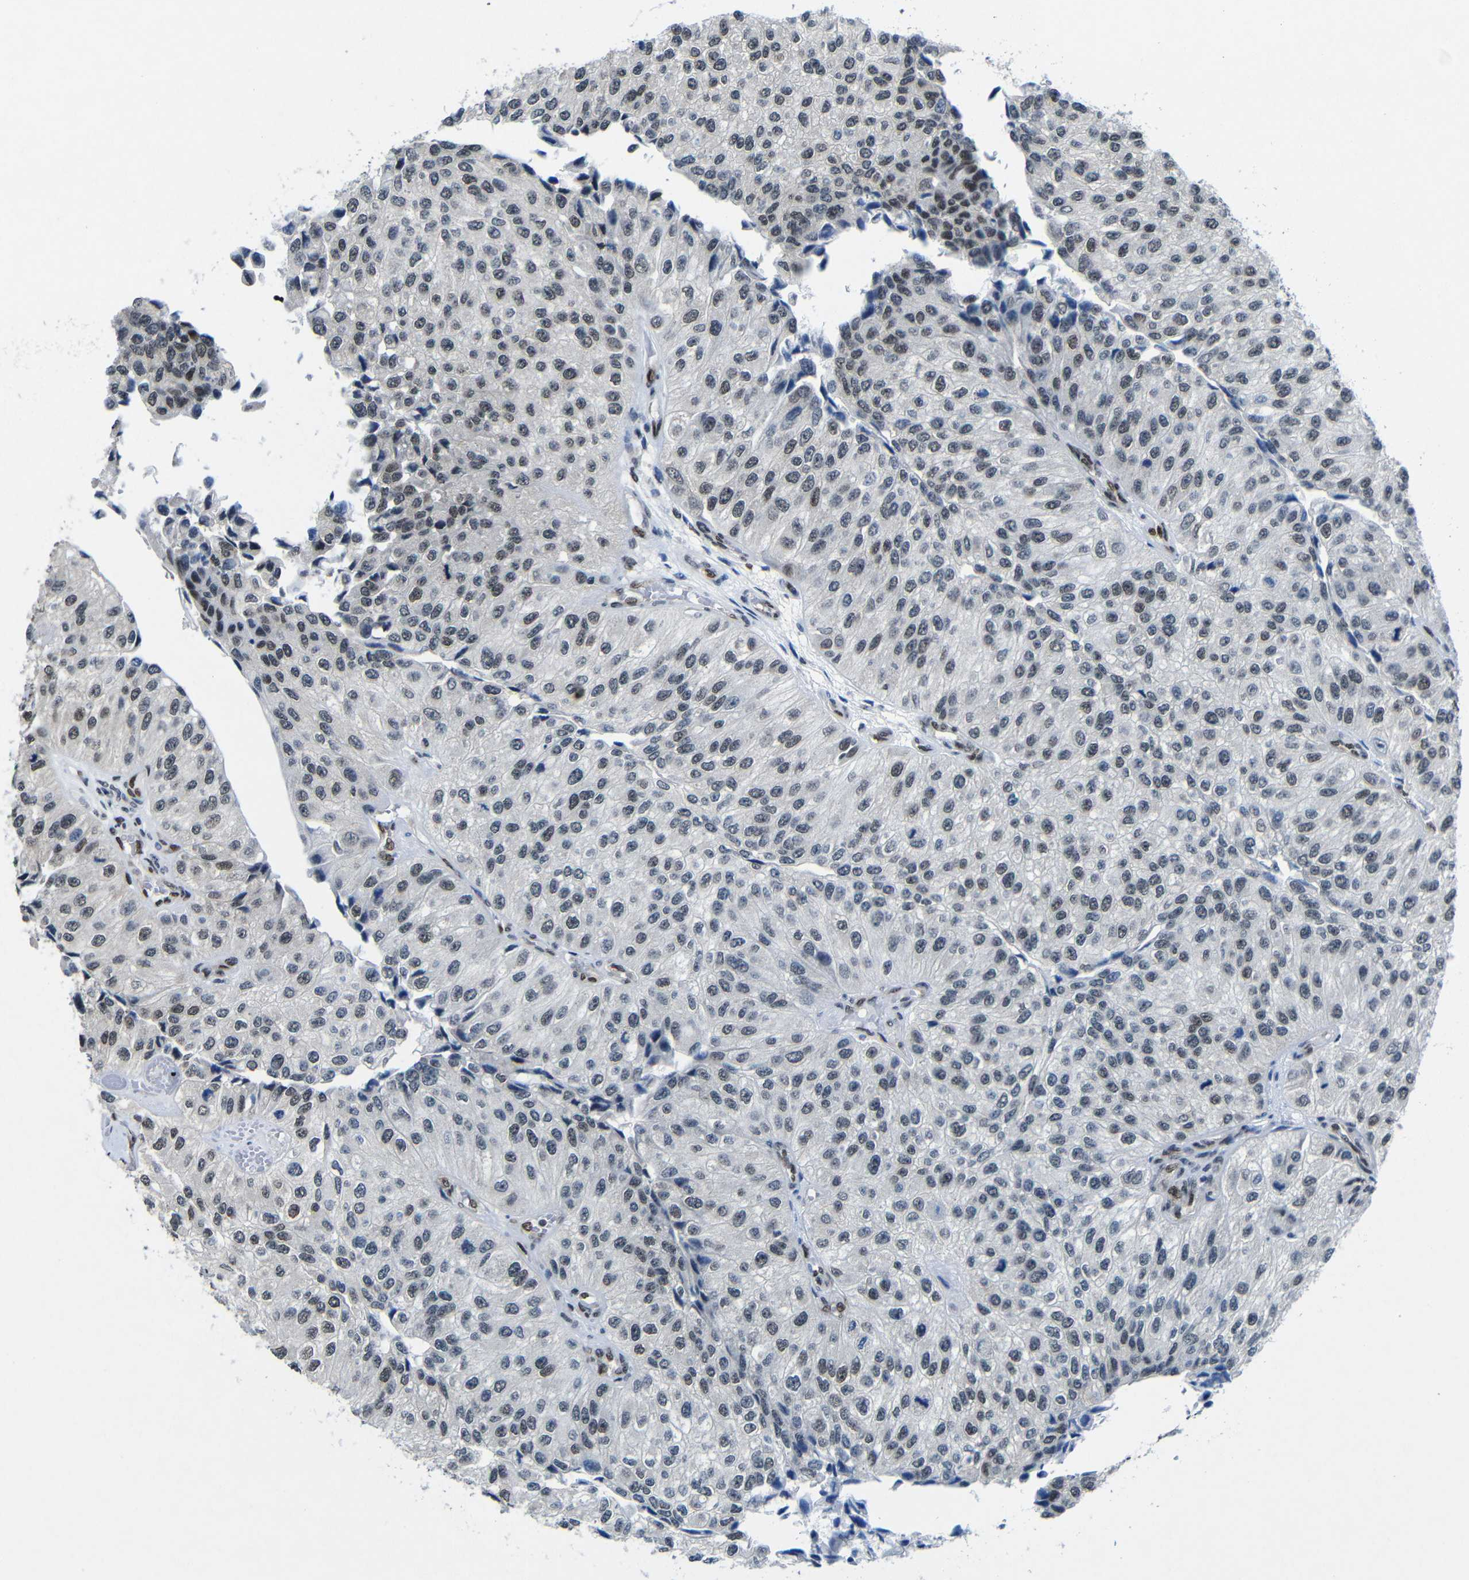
{"staining": {"intensity": "negative", "quantity": "none", "location": "none"}, "tissue": "urothelial cancer", "cell_type": "Tumor cells", "image_type": "cancer", "snomed": [{"axis": "morphology", "description": "Urothelial carcinoma, High grade"}, {"axis": "topography", "description": "Kidney"}, {"axis": "topography", "description": "Urinary bladder"}], "caption": "DAB immunohistochemical staining of human urothelial carcinoma (high-grade) displays no significant positivity in tumor cells. (DAB (3,3'-diaminobenzidine) immunohistochemistry (IHC) visualized using brightfield microscopy, high magnification).", "gene": "PTBP1", "patient": {"sex": "male", "age": 77}}